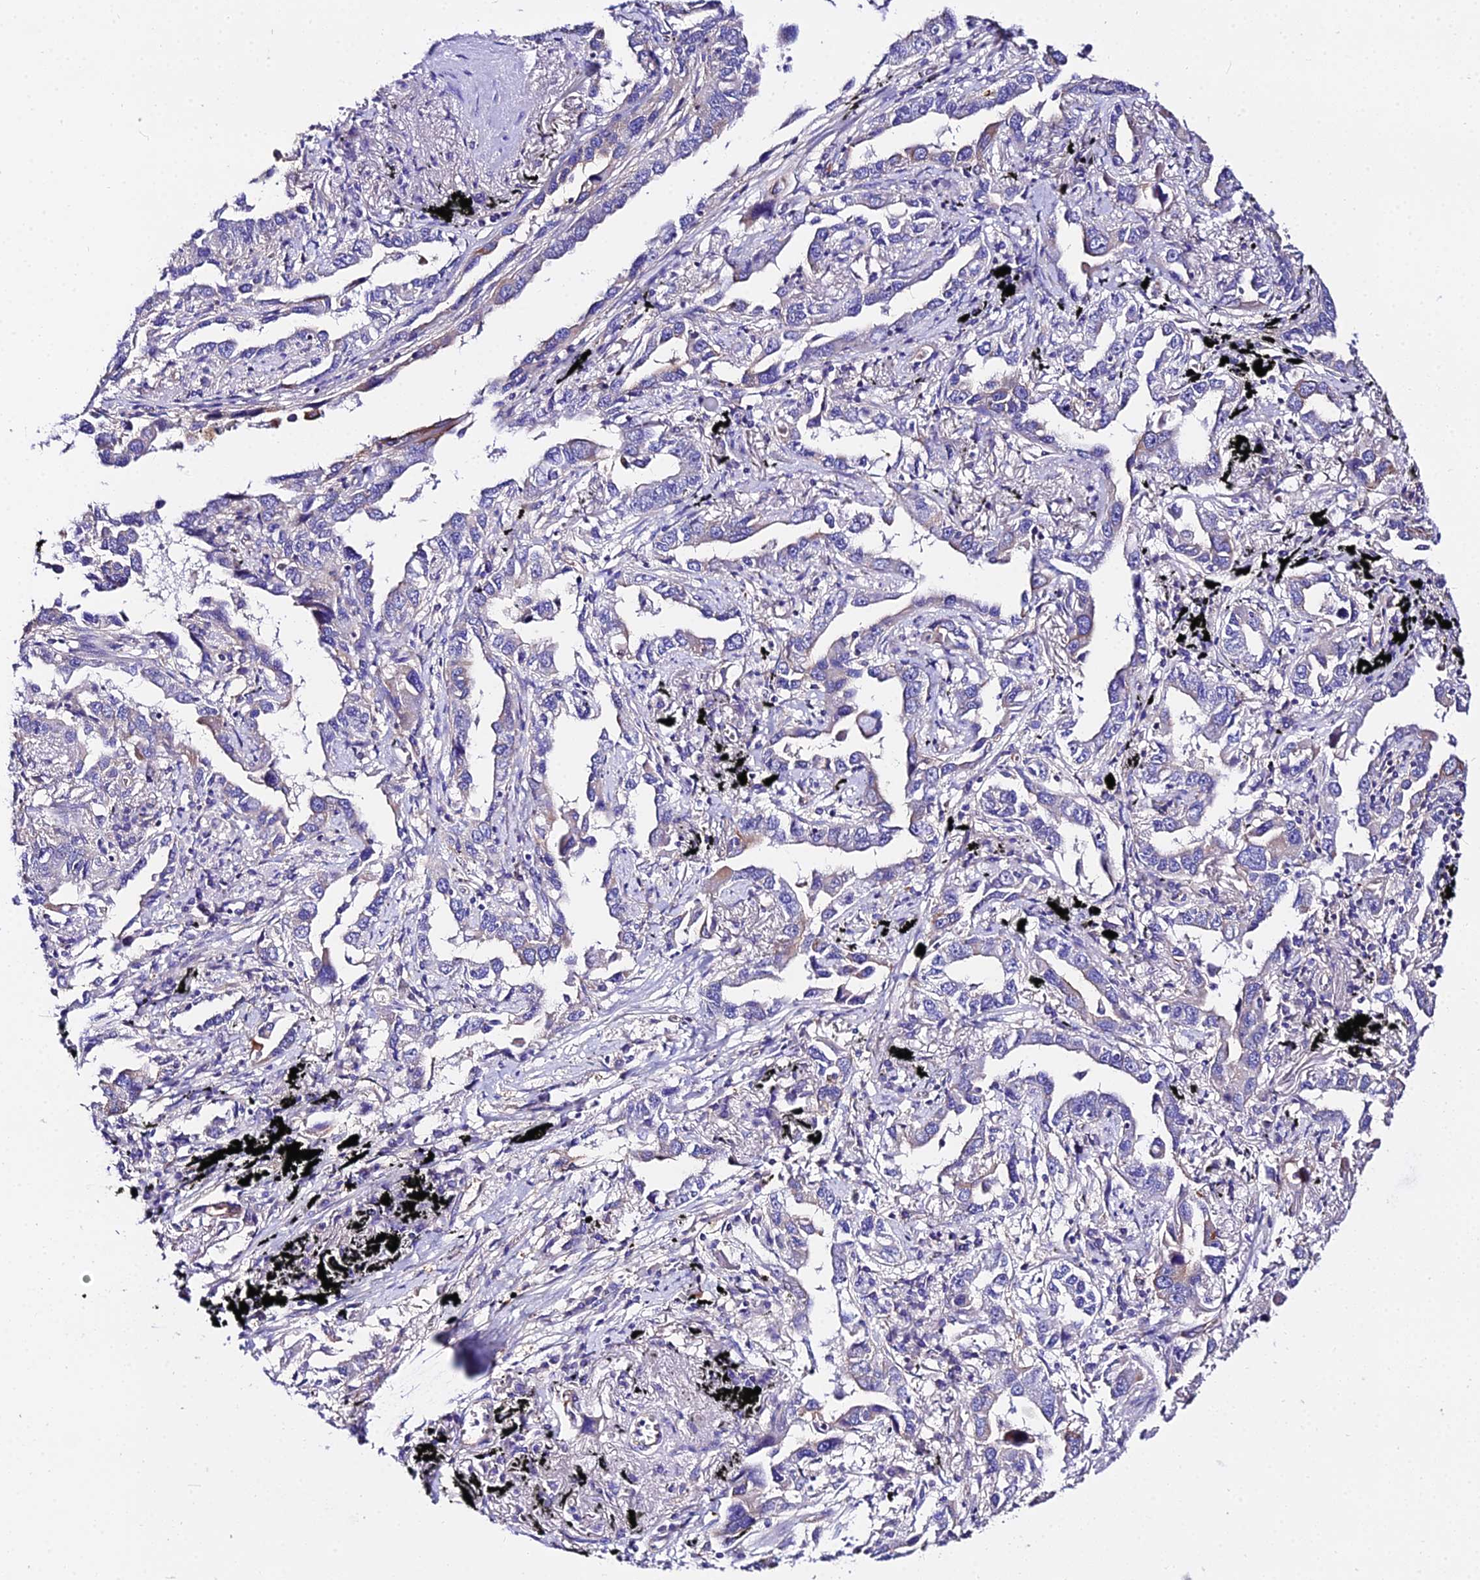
{"staining": {"intensity": "negative", "quantity": "none", "location": "none"}, "tissue": "lung cancer", "cell_type": "Tumor cells", "image_type": "cancer", "snomed": [{"axis": "morphology", "description": "Adenocarcinoma, NOS"}, {"axis": "topography", "description": "Lung"}], "caption": "There is no significant staining in tumor cells of lung cancer (adenocarcinoma).", "gene": "DAW1", "patient": {"sex": "male", "age": 67}}